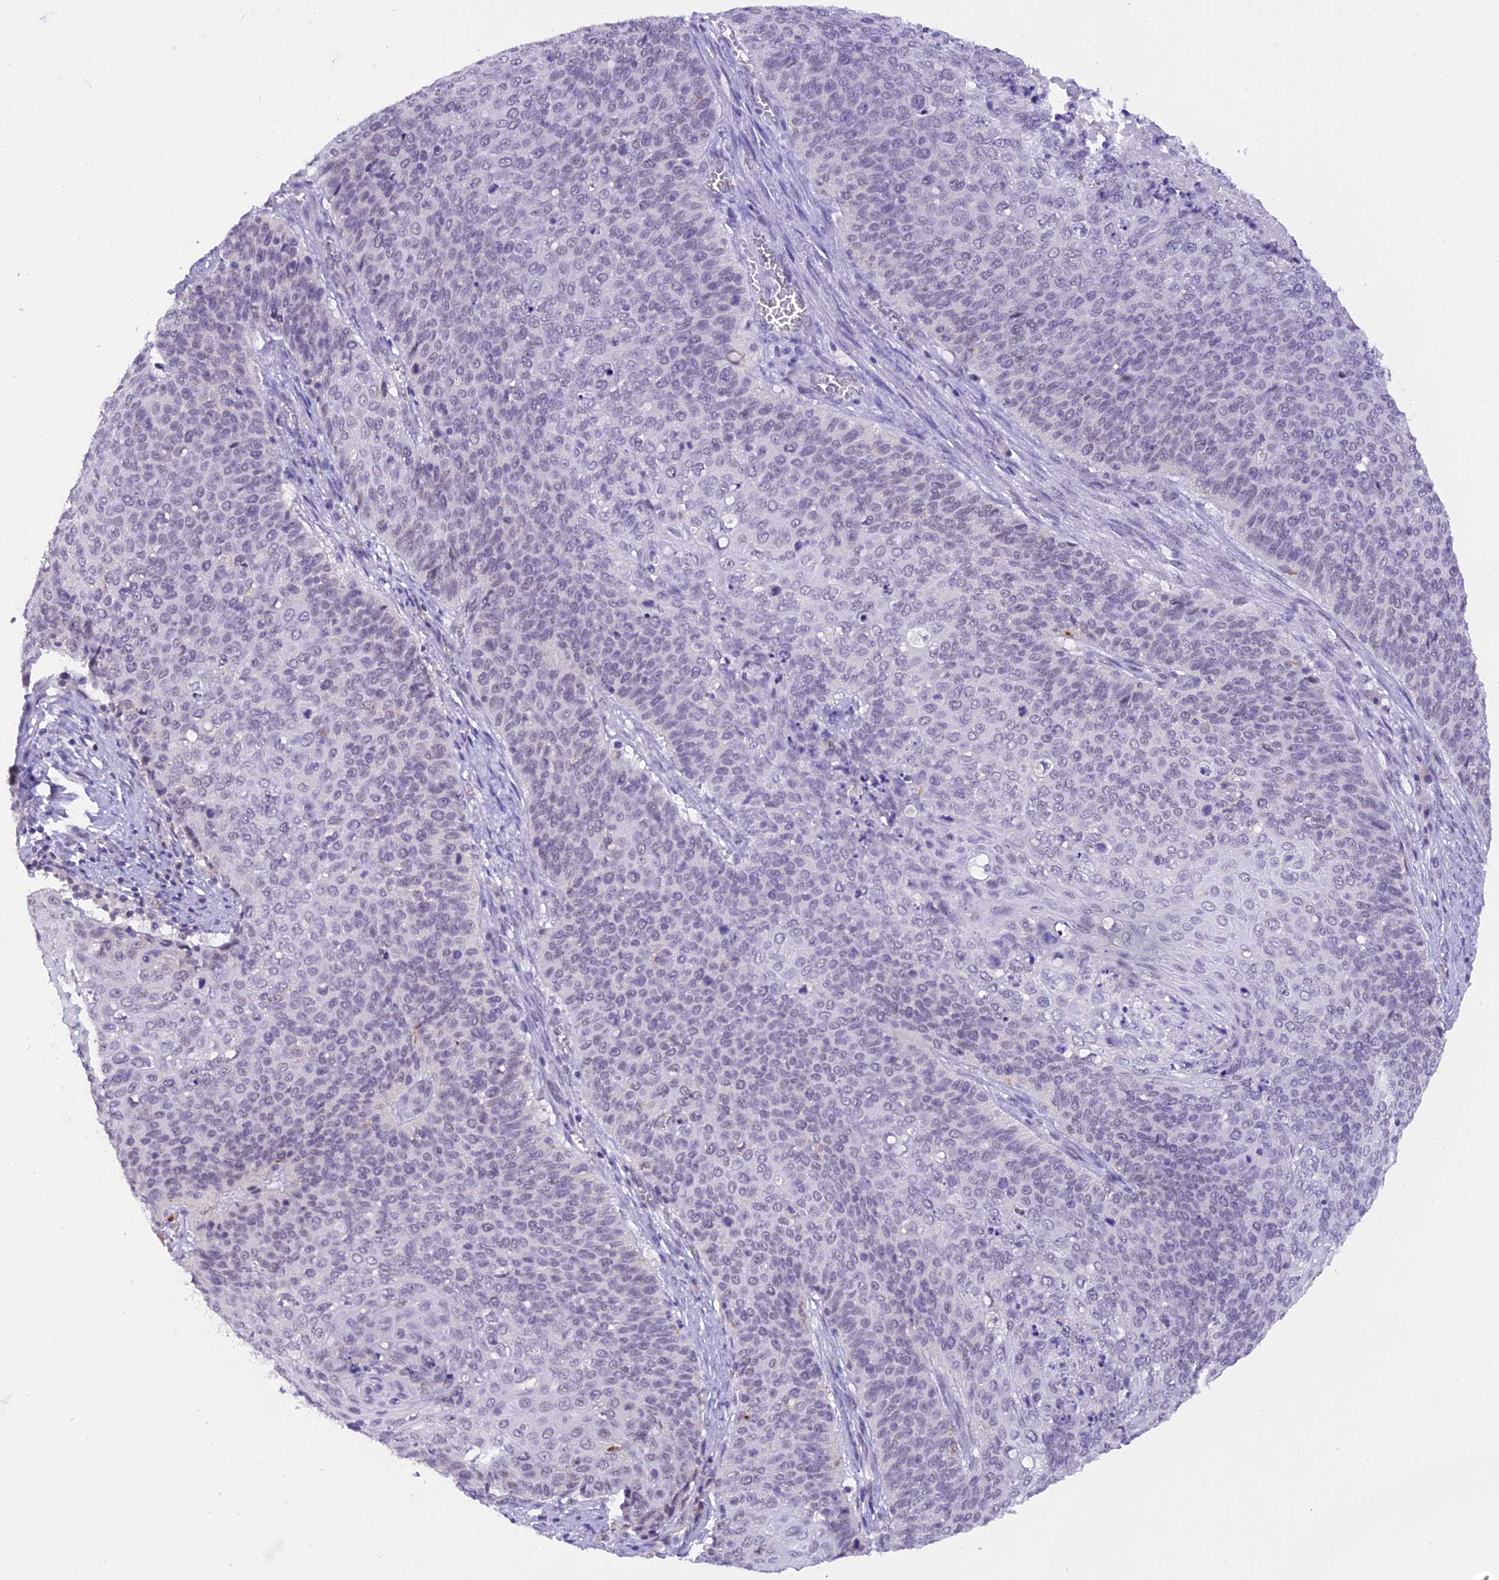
{"staining": {"intensity": "negative", "quantity": "none", "location": "none"}, "tissue": "cervical cancer", "cell_type": "Tumor cells", "image_type": "cancer", "snomed": [{"axis": "morphology", "description": "Squamous cell carcinoma, NOS"}, {"axis": "topography", "description": "Cervix"}], "caption": "An immunohistochemistry (IHC) image of cervical cancer (squamous cell carcinoma) is shown. There is no staining in tumor cells of cervical cancer (squamous cell carcinoma). (Brightfield microscopy of DAB IHC at high magnification).", "gene": "AHSP", "patient": {"sex": "female", "age": 39}}